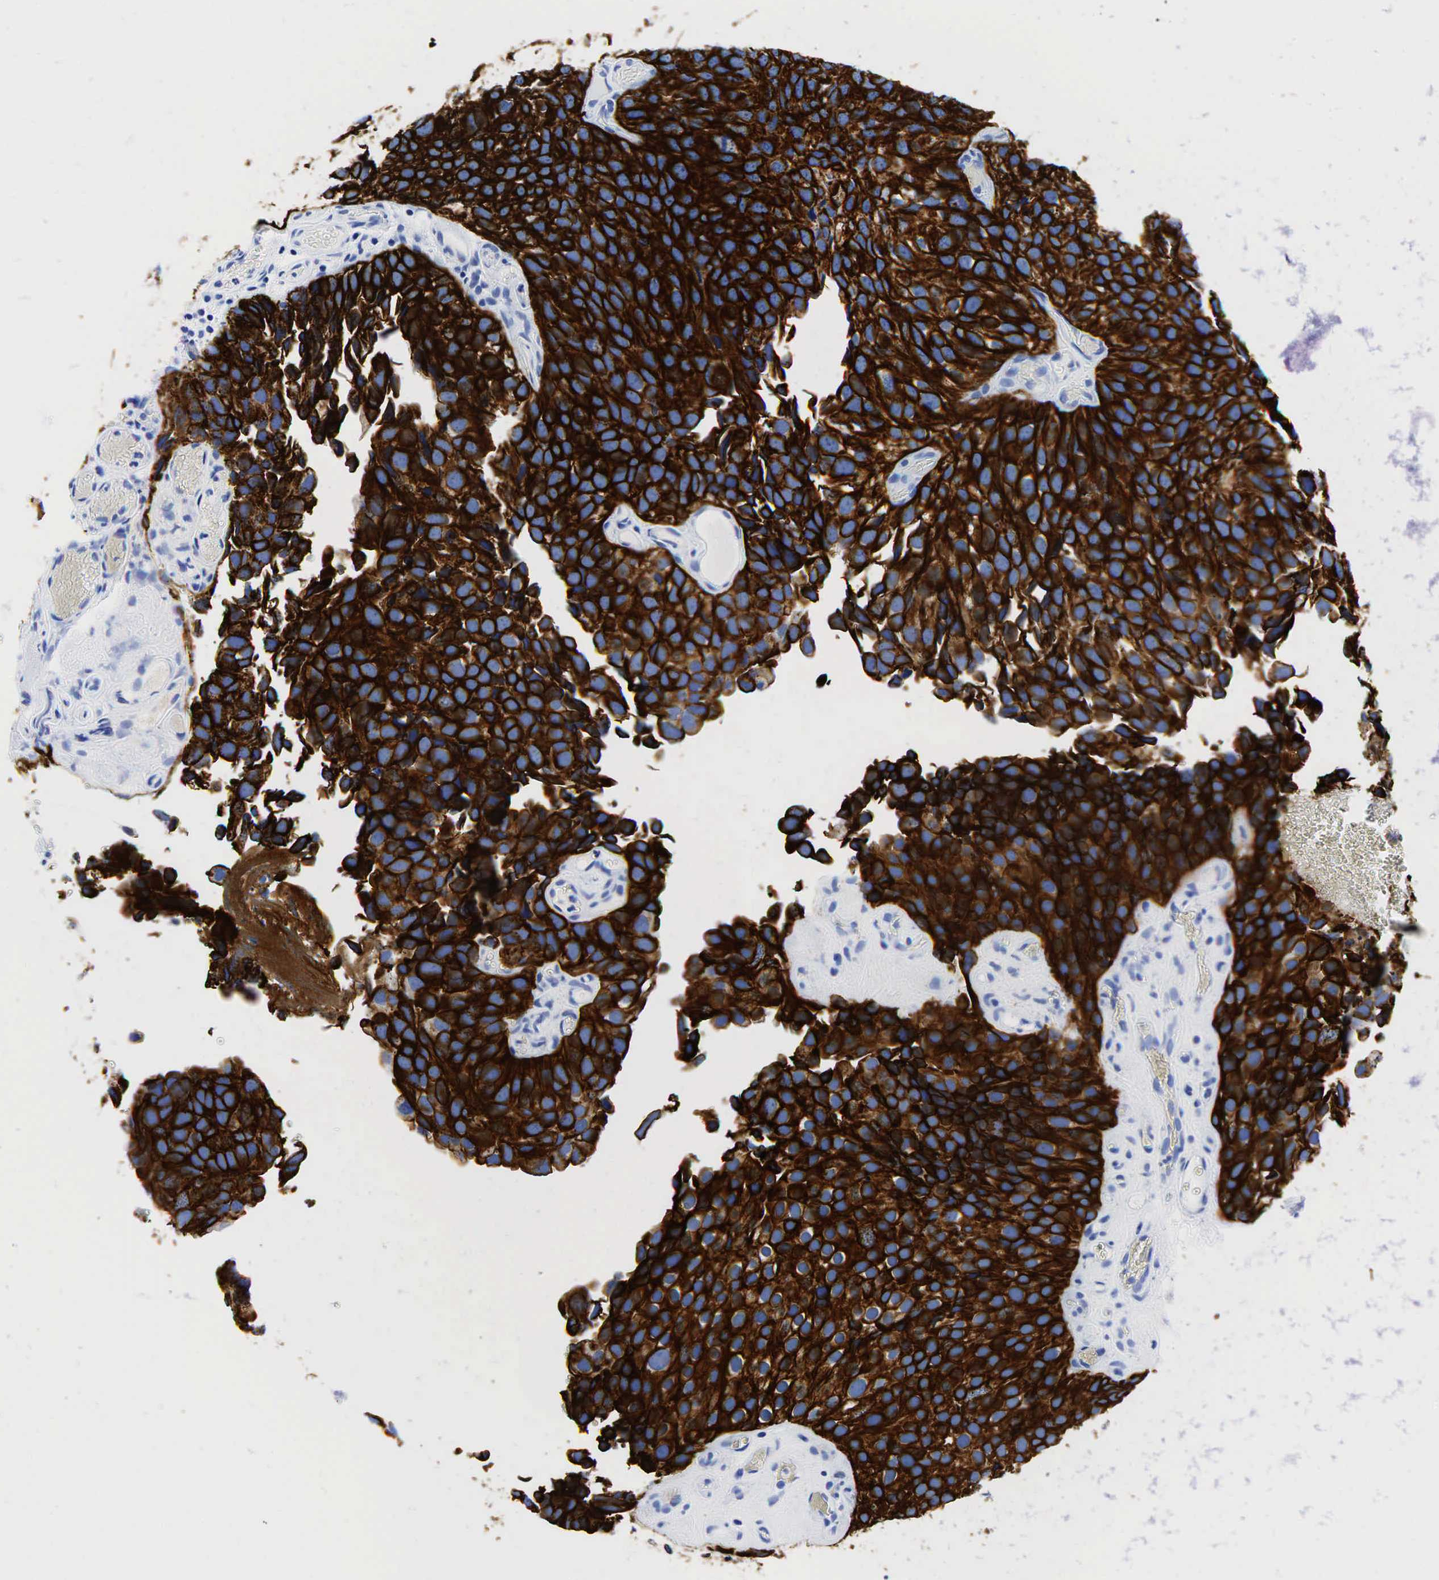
{"staining": {"intensity": "strong", "quantity": ">75%", "location": "cytoplasmic/membranous"}, "tissue": "urothelial cancer", "cell_type": "Tumor cells", "image_type": "cancer", "snomed": [{"axis": "morphology", "description": "Urothelial carcinoma, High grade"}, {"axis": "topography", "description": "Urinary bladder"}], "caption": "IHC staining of urothelial carcinoma (high-grade), which exhibits high levels of strong cytoplasmic/membranous expression in about >75% of tumor cells indicating strong cytoplasmic/membranous protein staining. The staining was performed using DAB (3,3'-diaminobenzidine) (brown) for protein detection and nuclei were counterstained in hematoxylin (blue).", "gene": "KRT19", "patient": {"sex": "male", "age": 72}}